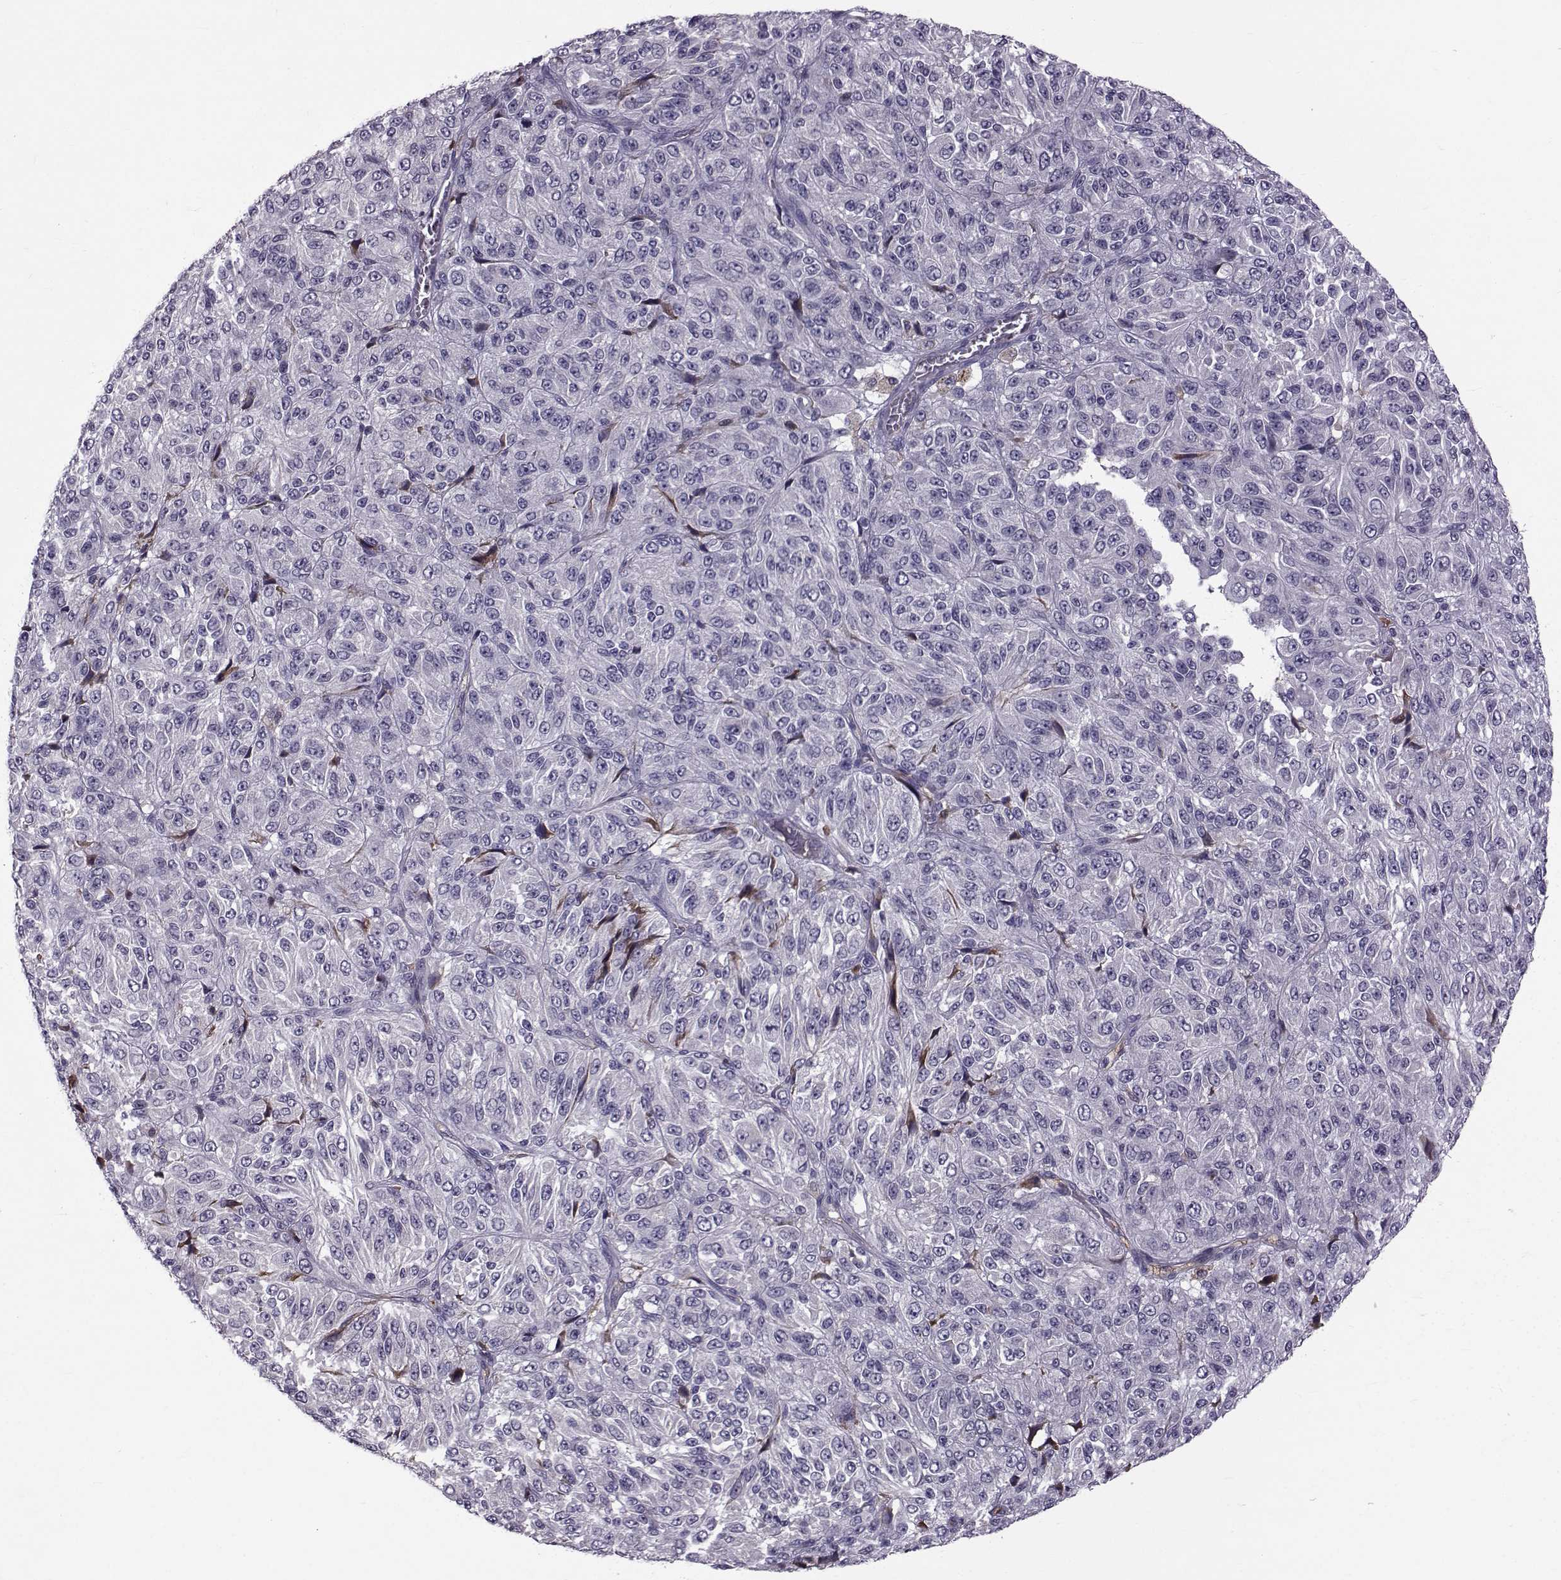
{"staining": {"intensity": "negative", "quantity": "none", "location": "none"}, "tissue": "melanoma", "cell_type": "Tumor cells", "image_type": "cancer", "snomed": [{"axis": "morphology", "description": "Malignant melanoma, Metastatic site"}, {"axis": "topography", "description": "Brain"}], "caption": "Tumor cells show no significant protein expression in malignant melanoma (metastatic site). (DAB (3,3'-diaminobenzidine) immunohistochemistry, high magnification).", "gene": "TNFRSF11B", "patient": {"sex": "female", "age": 56}}